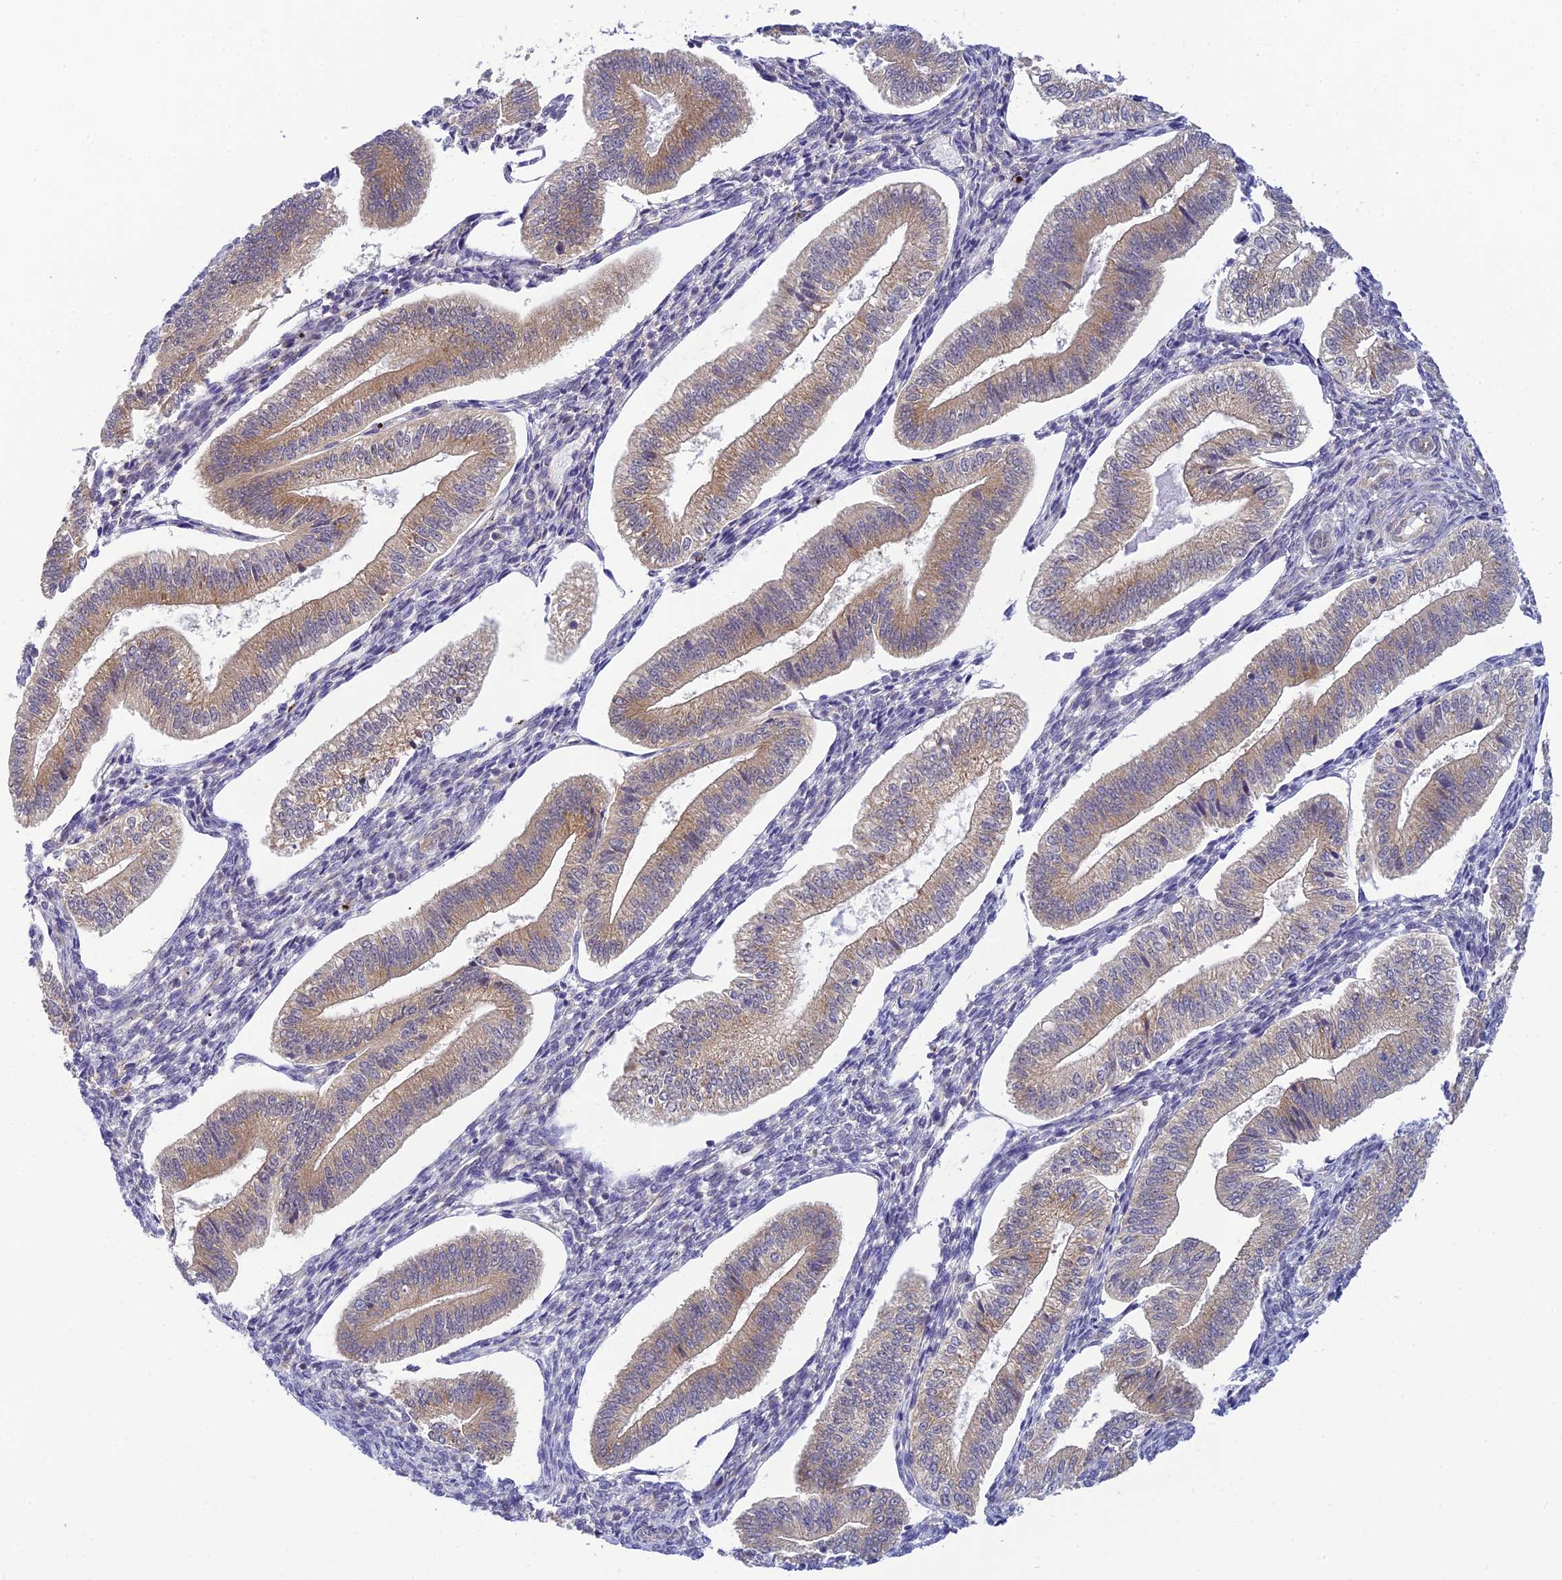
{"staining": {"intensity": "negative", "quantity": "none", "location": "none"}, "tissue": "endometrium", "cell_type": "Cells in endometrial stroma", "image_type": "normal", "snomed": [{"axis": "morphology", "description": "Normal tissue, NOS"}, {"axis": "topography", "description": "Endometrium"}], "caption": "The image exhibits no staining of cells in endometrial stroma in benign endometrium.", "gene": "SKIC8", "patient": {"sex": "female", "age": 34}}